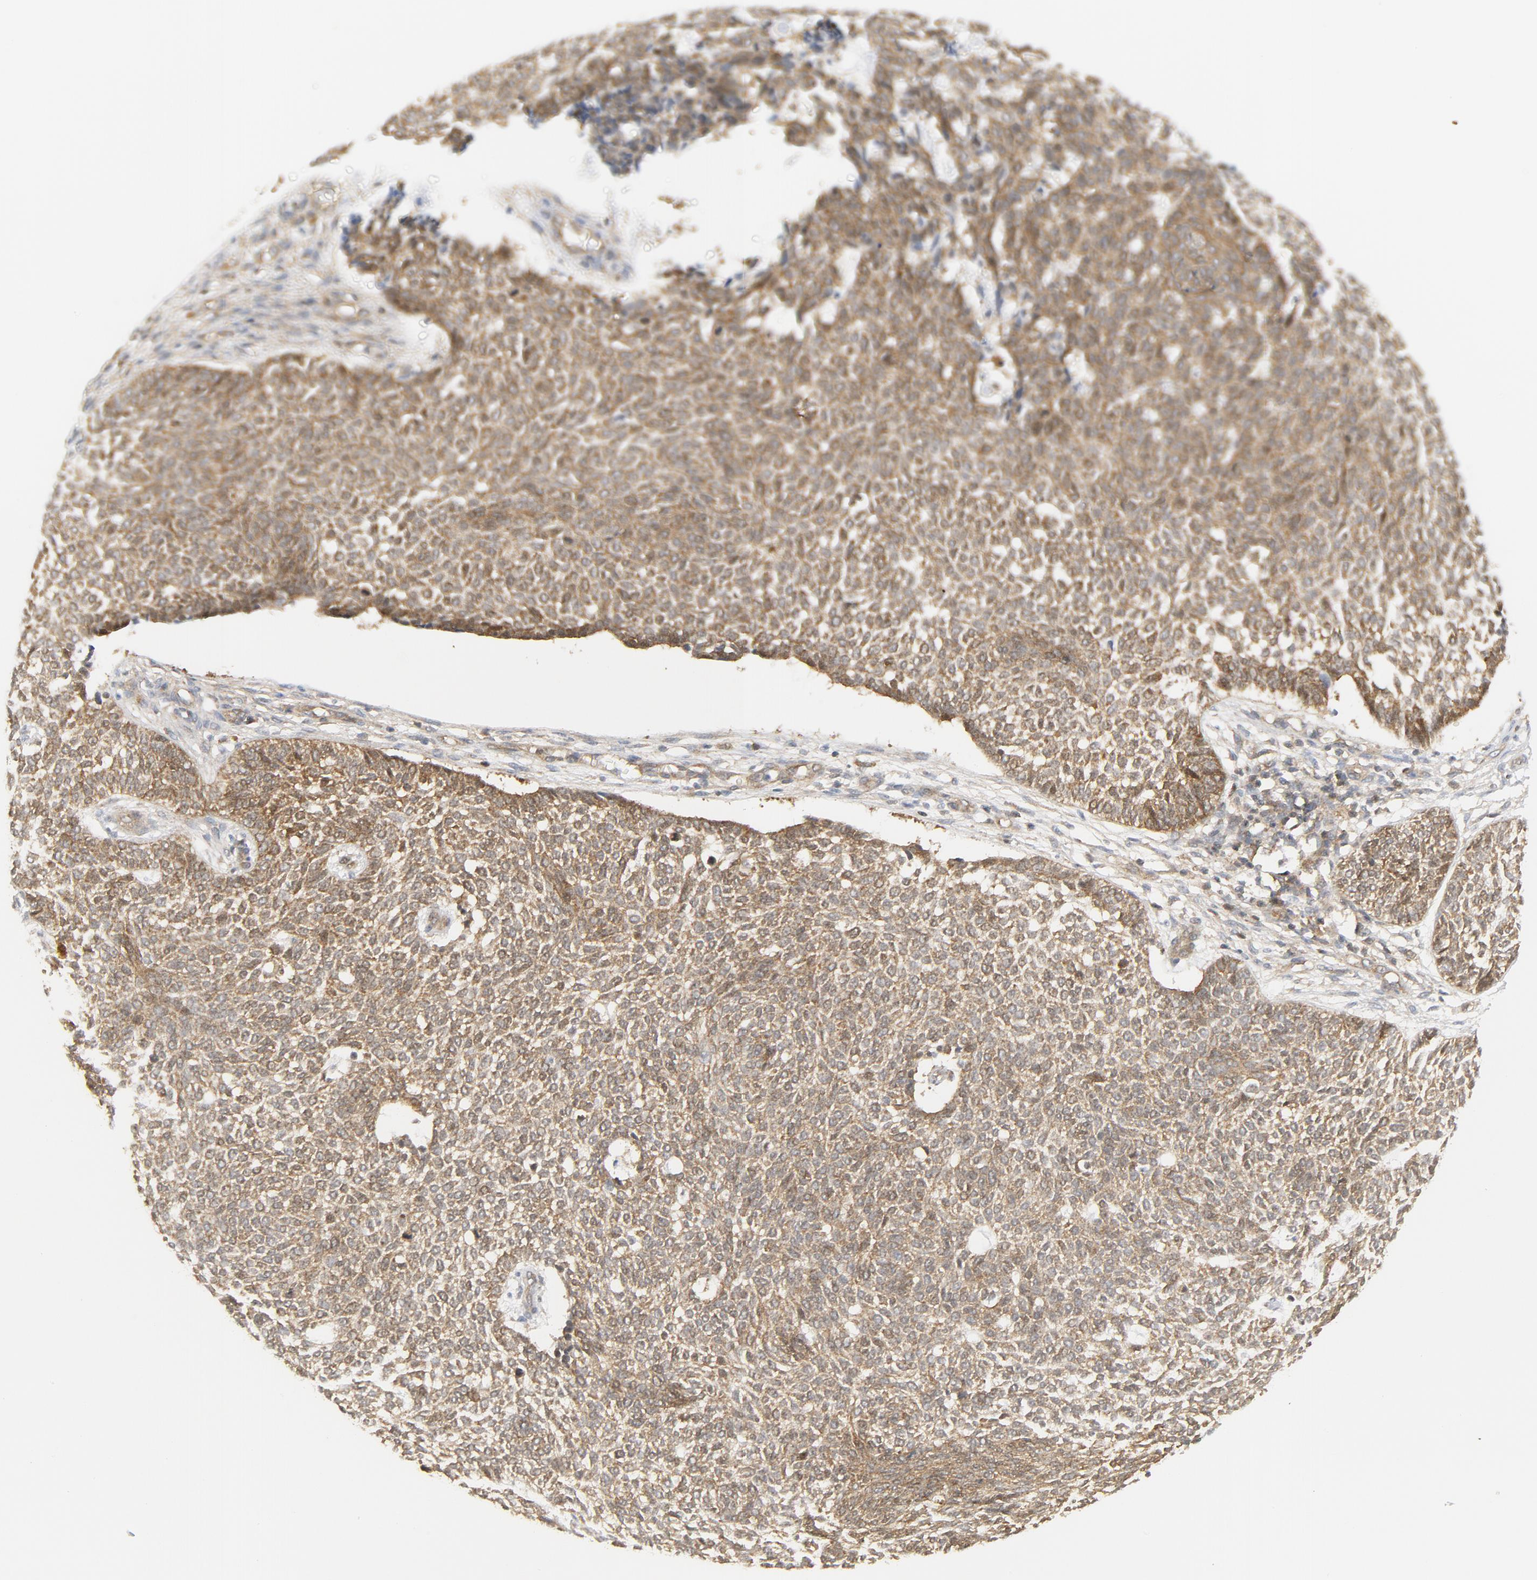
{"staining": {"intensity": "weak", "quantity": ">75%", "location": "cytoplasmic/membranous"}, "tissue": "skin cancer", "cell_type": "Tumor cells", "image_type": "cancer", "snomed": [{"axis": "morphology", "description": "Normal tissue, NOS"}, {"axis": "morphology", "description": "Basal cell carcinoma"}, {"axis": "topography", "description": "Skin"}], "caption": "Skin cancer was stained to show a protein in brown. There is low levels of weak cytoplasmic/membranous positivity in approximately >75% of tumor cells.", "gene": "MAP2K7", "patient": {"sex": "male", "age": 87}}